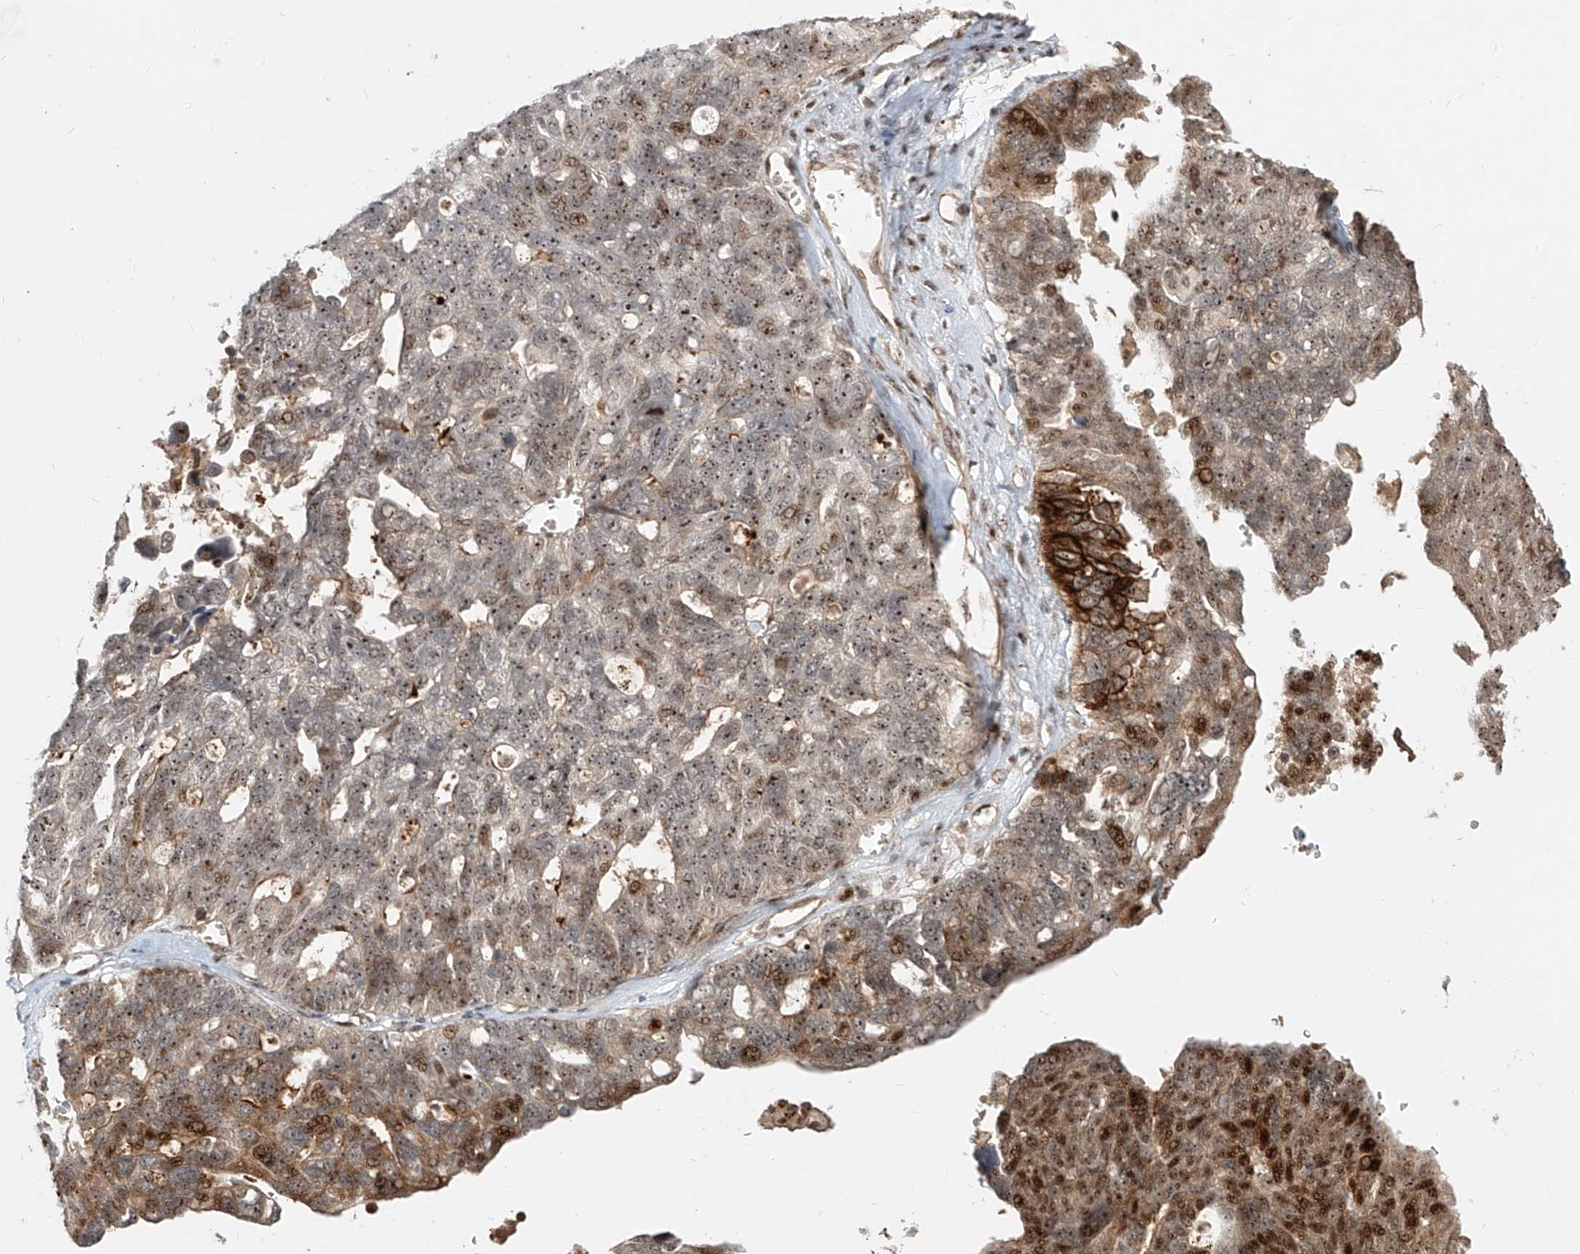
{"staining": {"intensity": "moderate", "quantity": ">75%", "location": "nuclear"}, "tissue": "ovarian cancer", "cell_type": "Tumor cells", "image_type": "cancer", "snomed": [{"axis": "morphology", "description": "Cystadenocarcinoma, serous, NOS"}, {"axis": "topography", "description": "Ovary"}], "caption": "IHC histopathology image of neoplastic tissue: human ovarian cancer (serous cystadenocarcinoma) stained using immunohistochemistry (IHC) exhibits medium levels of moderate protein expression localized specifically in the nuclear of tumor cells, appearing as a nuclear brown color.", "gene": "ZNF710", "patient": {"sex": "female", "age": 79}}